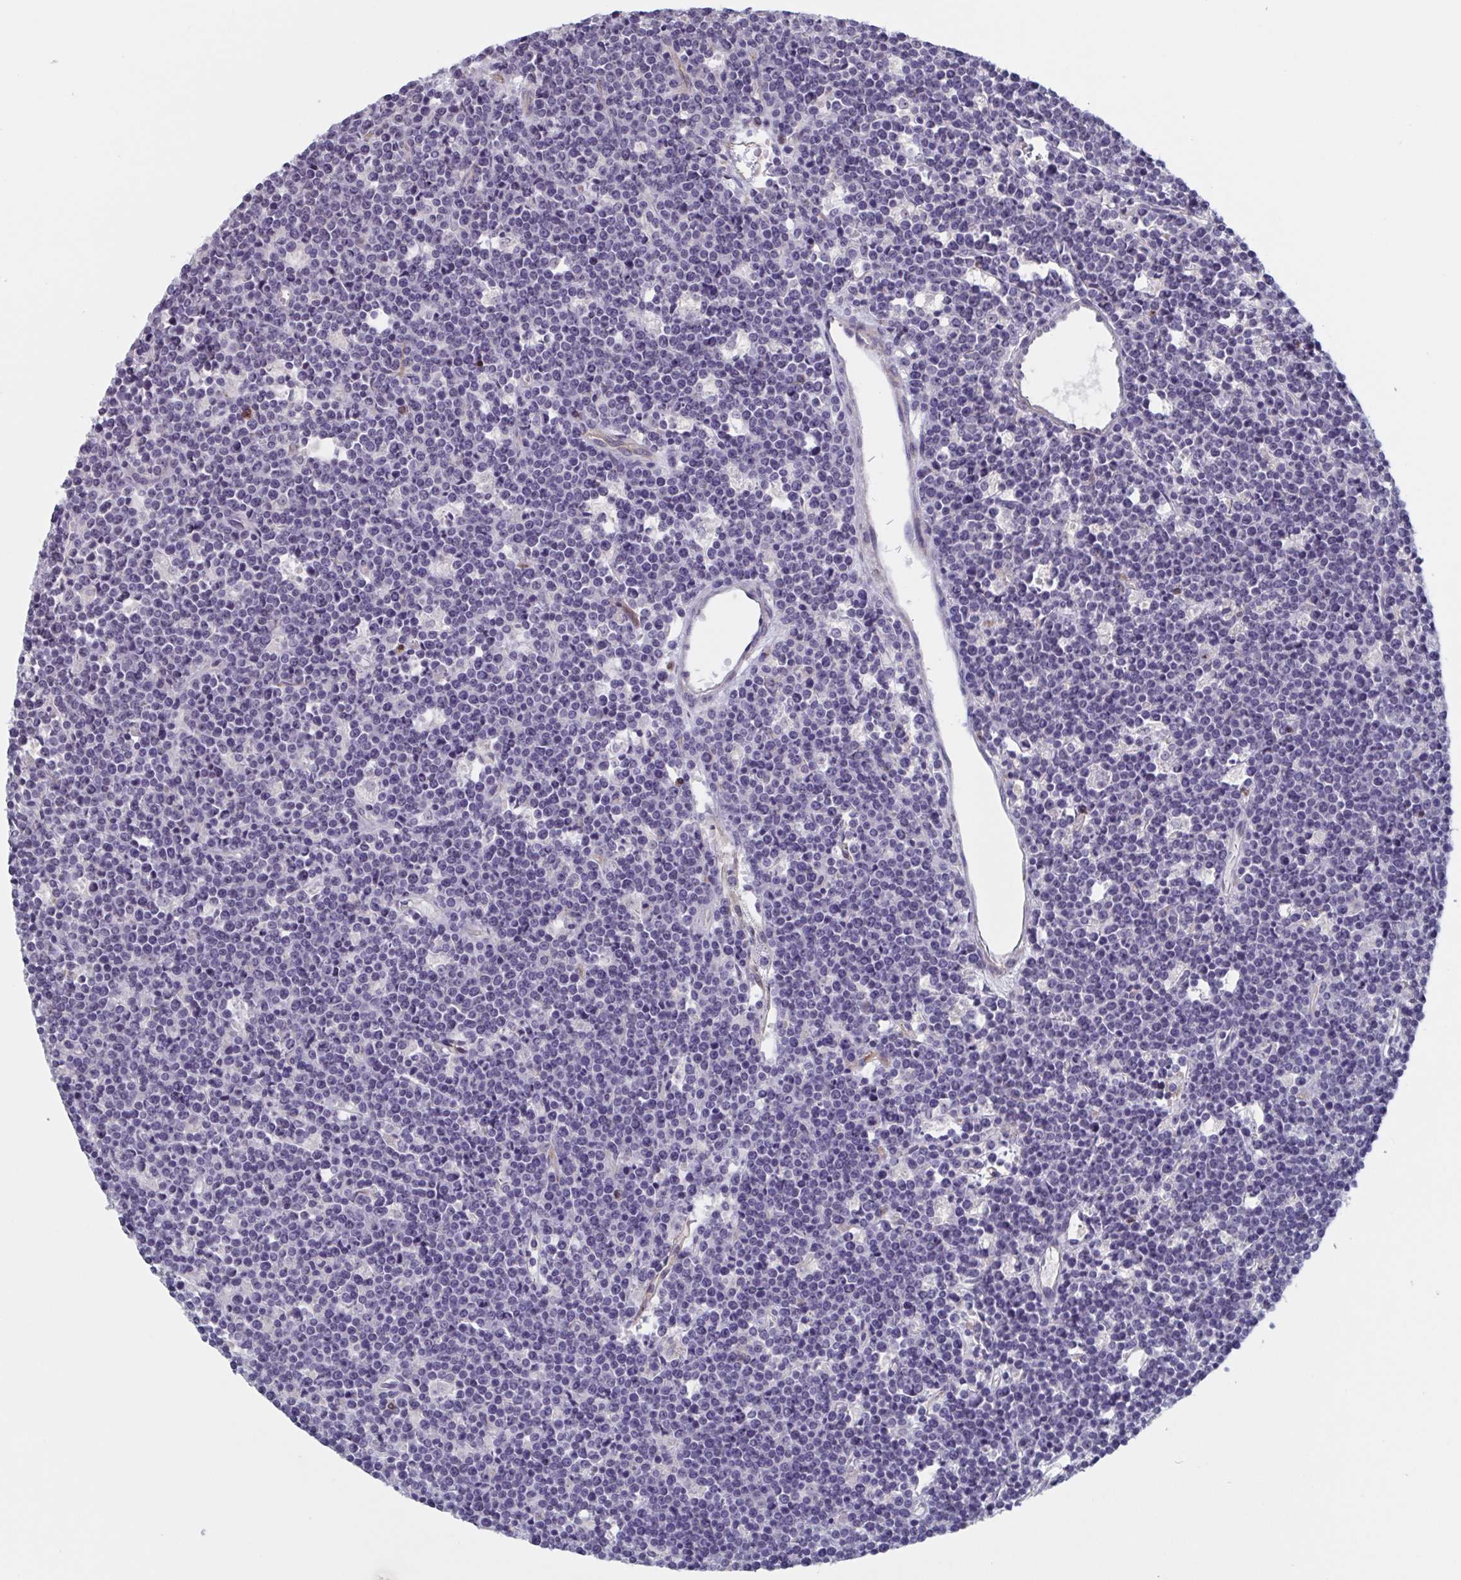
{"staining": {"intensity": "negative", "quantity": "none", "location": "none"}, "tissue": "lymphoma", "cell_type": "Tumor cells", "image_type": "cancer", "snomed": [{"axis": "morphology", "description": "Malignant lymphoma, non-Hodgkin's type, High grade"}, {"axis": "topography", "description": "Ovary"}], "caption": "Lymphoma stained for a protein using immunohistochemistry (IHC) reveals no staining tumor cells.", "gene": "ST14", "patient": {"sex": "female", "age": 56}}